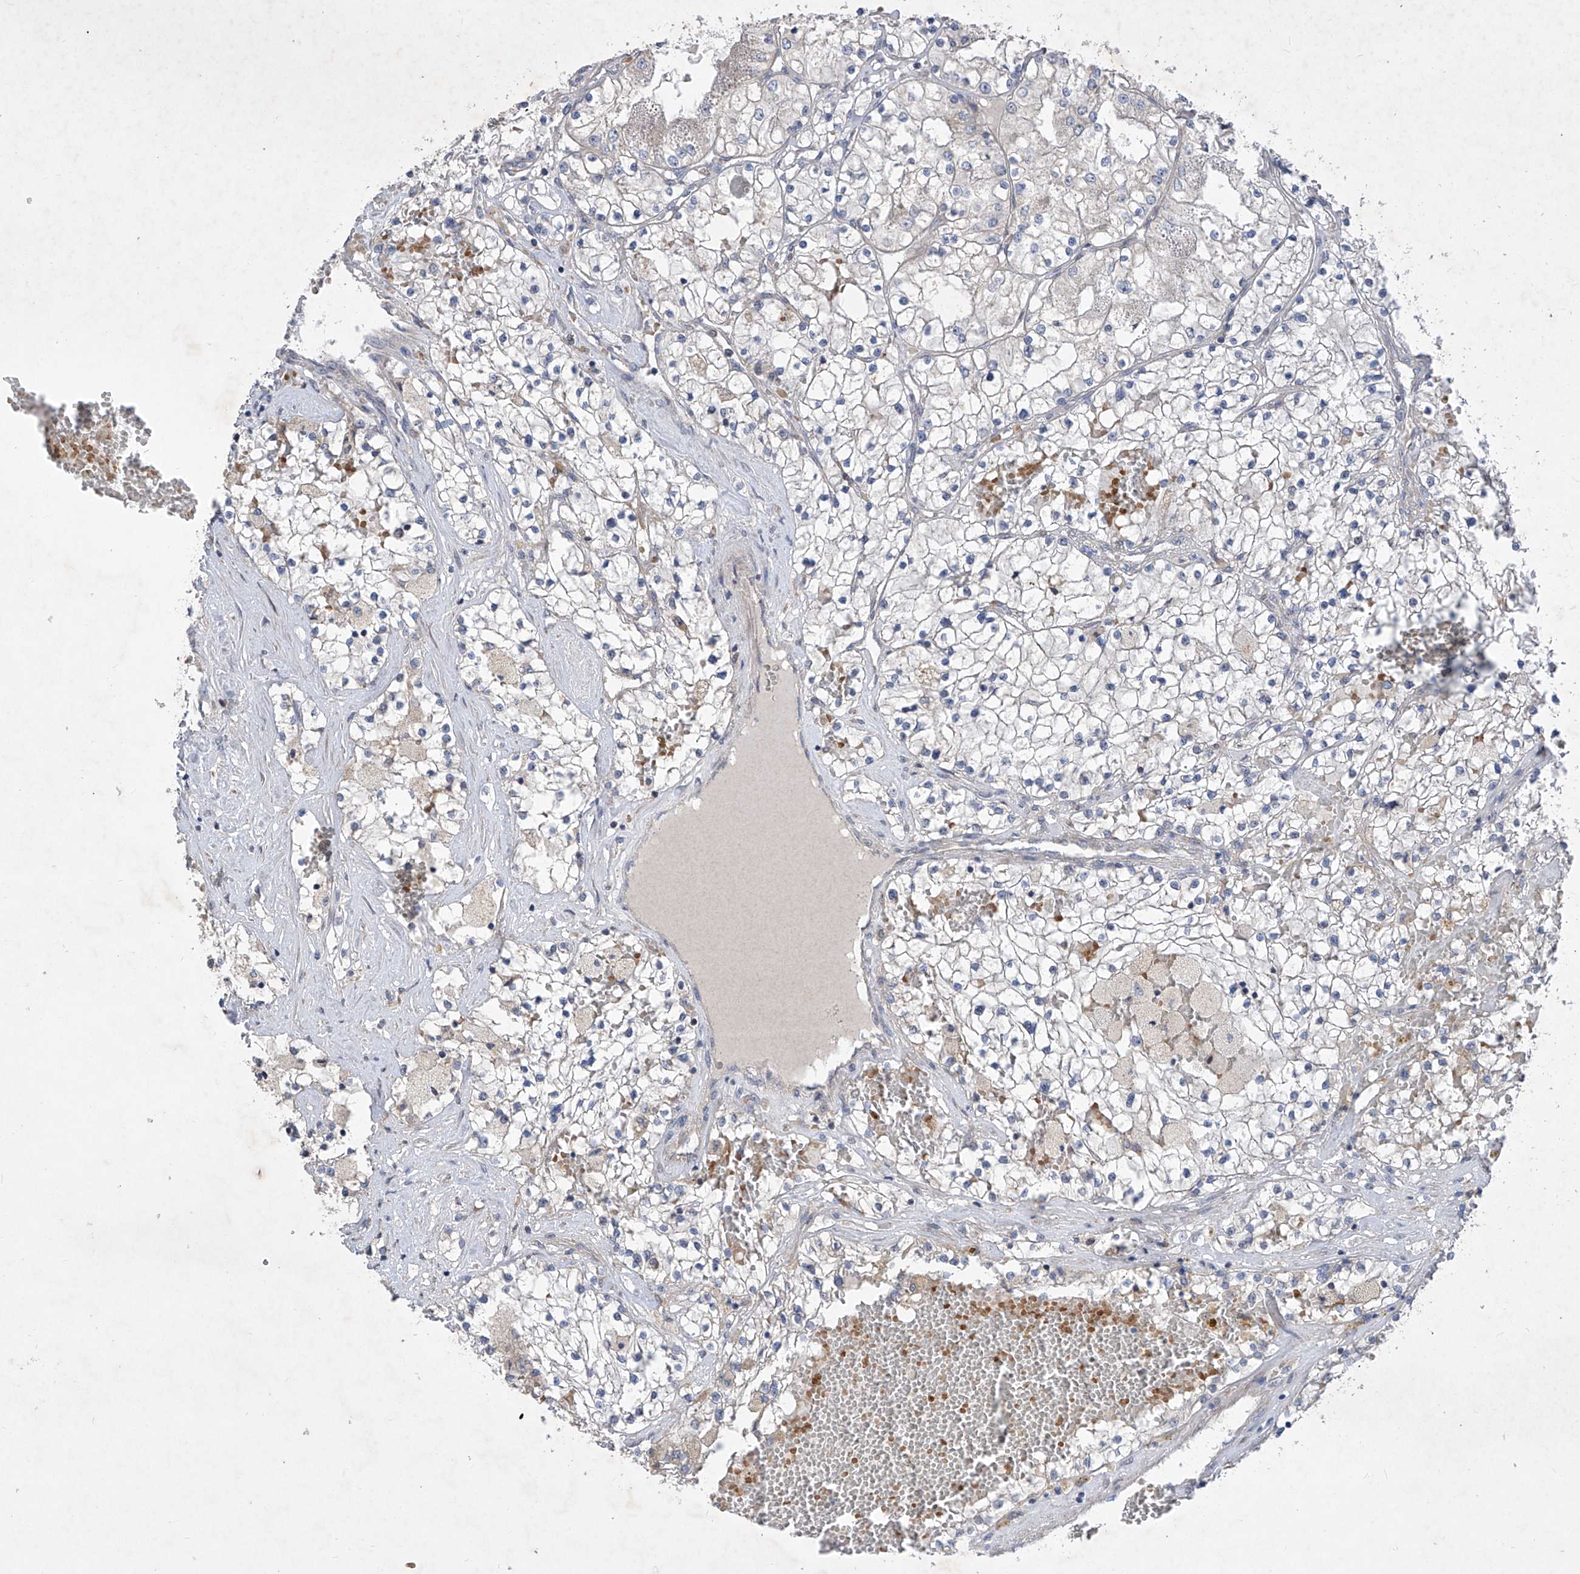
{"staining": {"intensity": "negative", "quantity": "none", "location": "none"}, "tissue": "renal cancer", "cell_type": "Tumor cells", "image_type": "cancer", "snomed": [{"axis": "morphology", "description": "Normal tissue, NOS"}, {"axis": "morphology", "description": "Adenocarcinoma, NOS"}, {"axis": "topography", "description": "Kidney"}], "caption": "An IHC photomicrograph of renal cancer is shown. There is no staining in tumor cells of renal cancer.", "gene": "COQ3", "patient": {"sex": "male", "age": 68}}